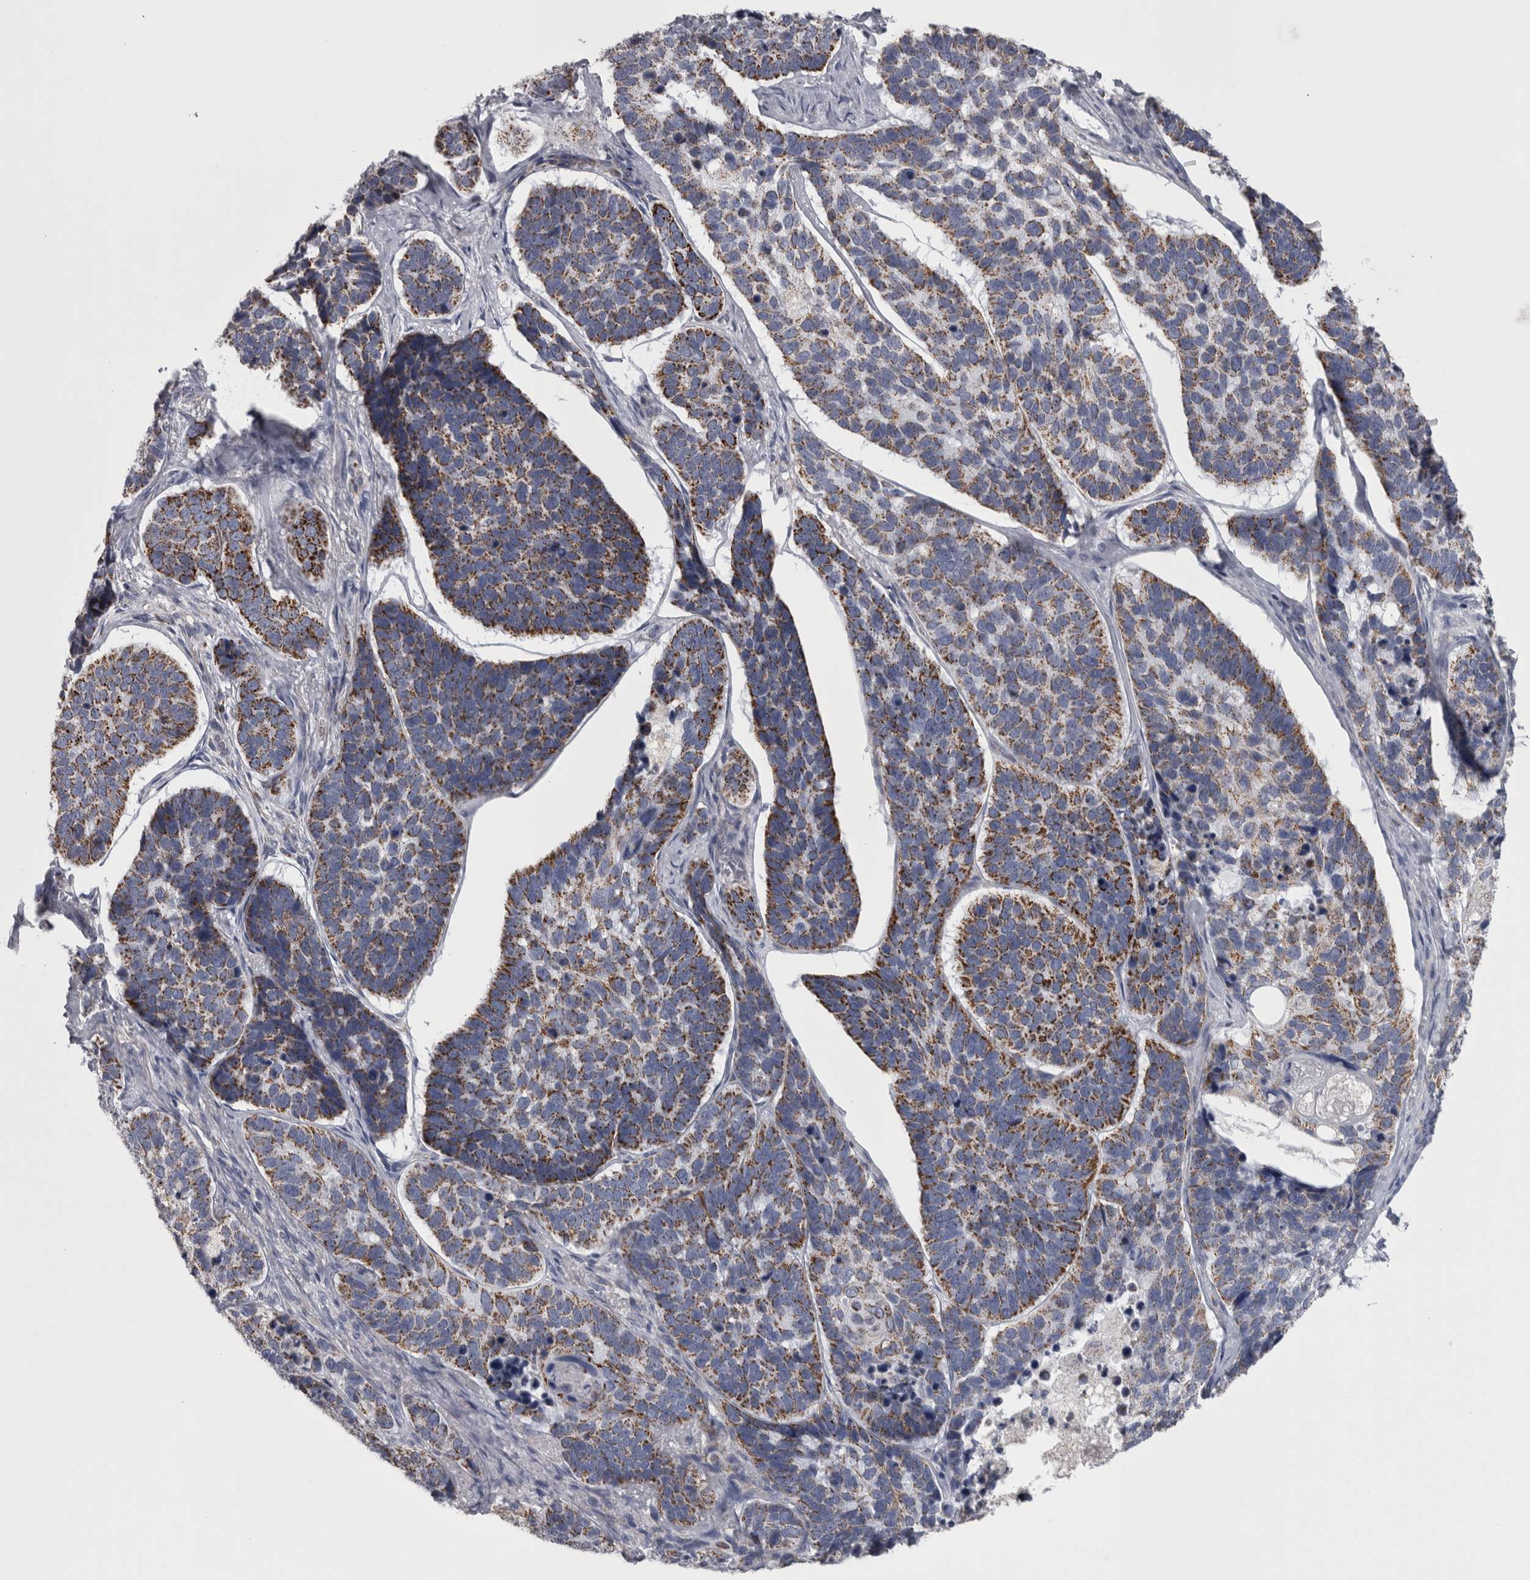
{"staining": {"intensity": "moderate", "quantity": ">75%", "location": "cytoplasmic/membranous"}, "tissue": "skin cancer", "cell_type": "Tumor cells", "image_type": "cancer", "snomed": [{"axis": "morphology", "description": "Basal cell carcinoma"}, {"axis": "topography", "description": "Skin"}], "caption": "This is an image of immunohistochemistry (IHC) staining of skin cancer, which shows moderate staining in the cytoplasmic/membranous of tumor cells.", "gene": "DBT", "patient": {"sex": "male", "age": 62}}